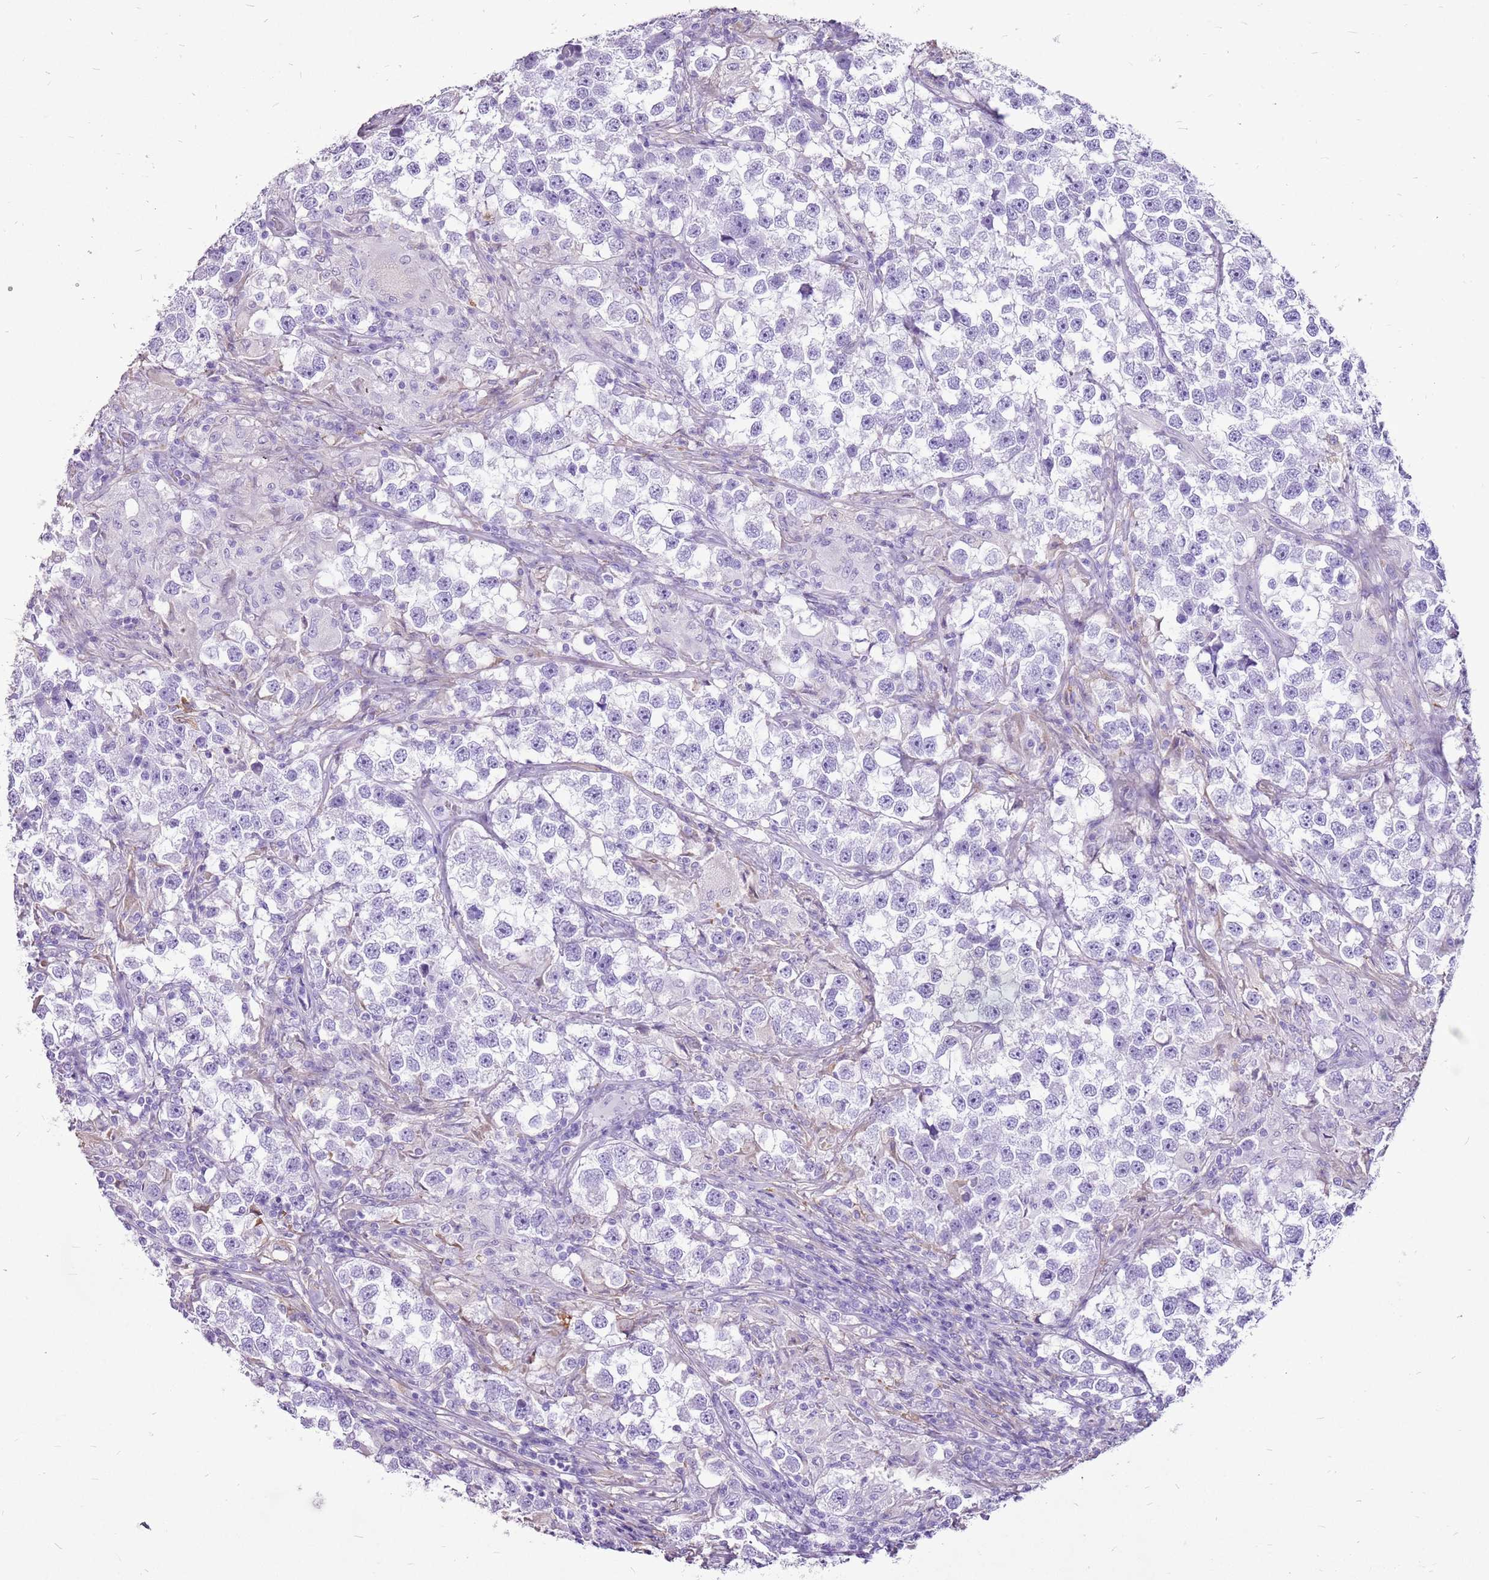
{"staining": {"intensity": "negative", "quantity": "none", "location": "none"}, "tissue": "testis cancer", "cell_type": "Tumor cells", "image_type": "cancer", "snomed": [{"axis": "morphology", "description": "Seminoma, NOS"}, {"axis": "topography", "description": "Testis"}], "caption": "There is no significant staining in tumor cells of seminoma (testis).", "gene": "ACSS3", "patient": {"sex": "male", "age": 46}}